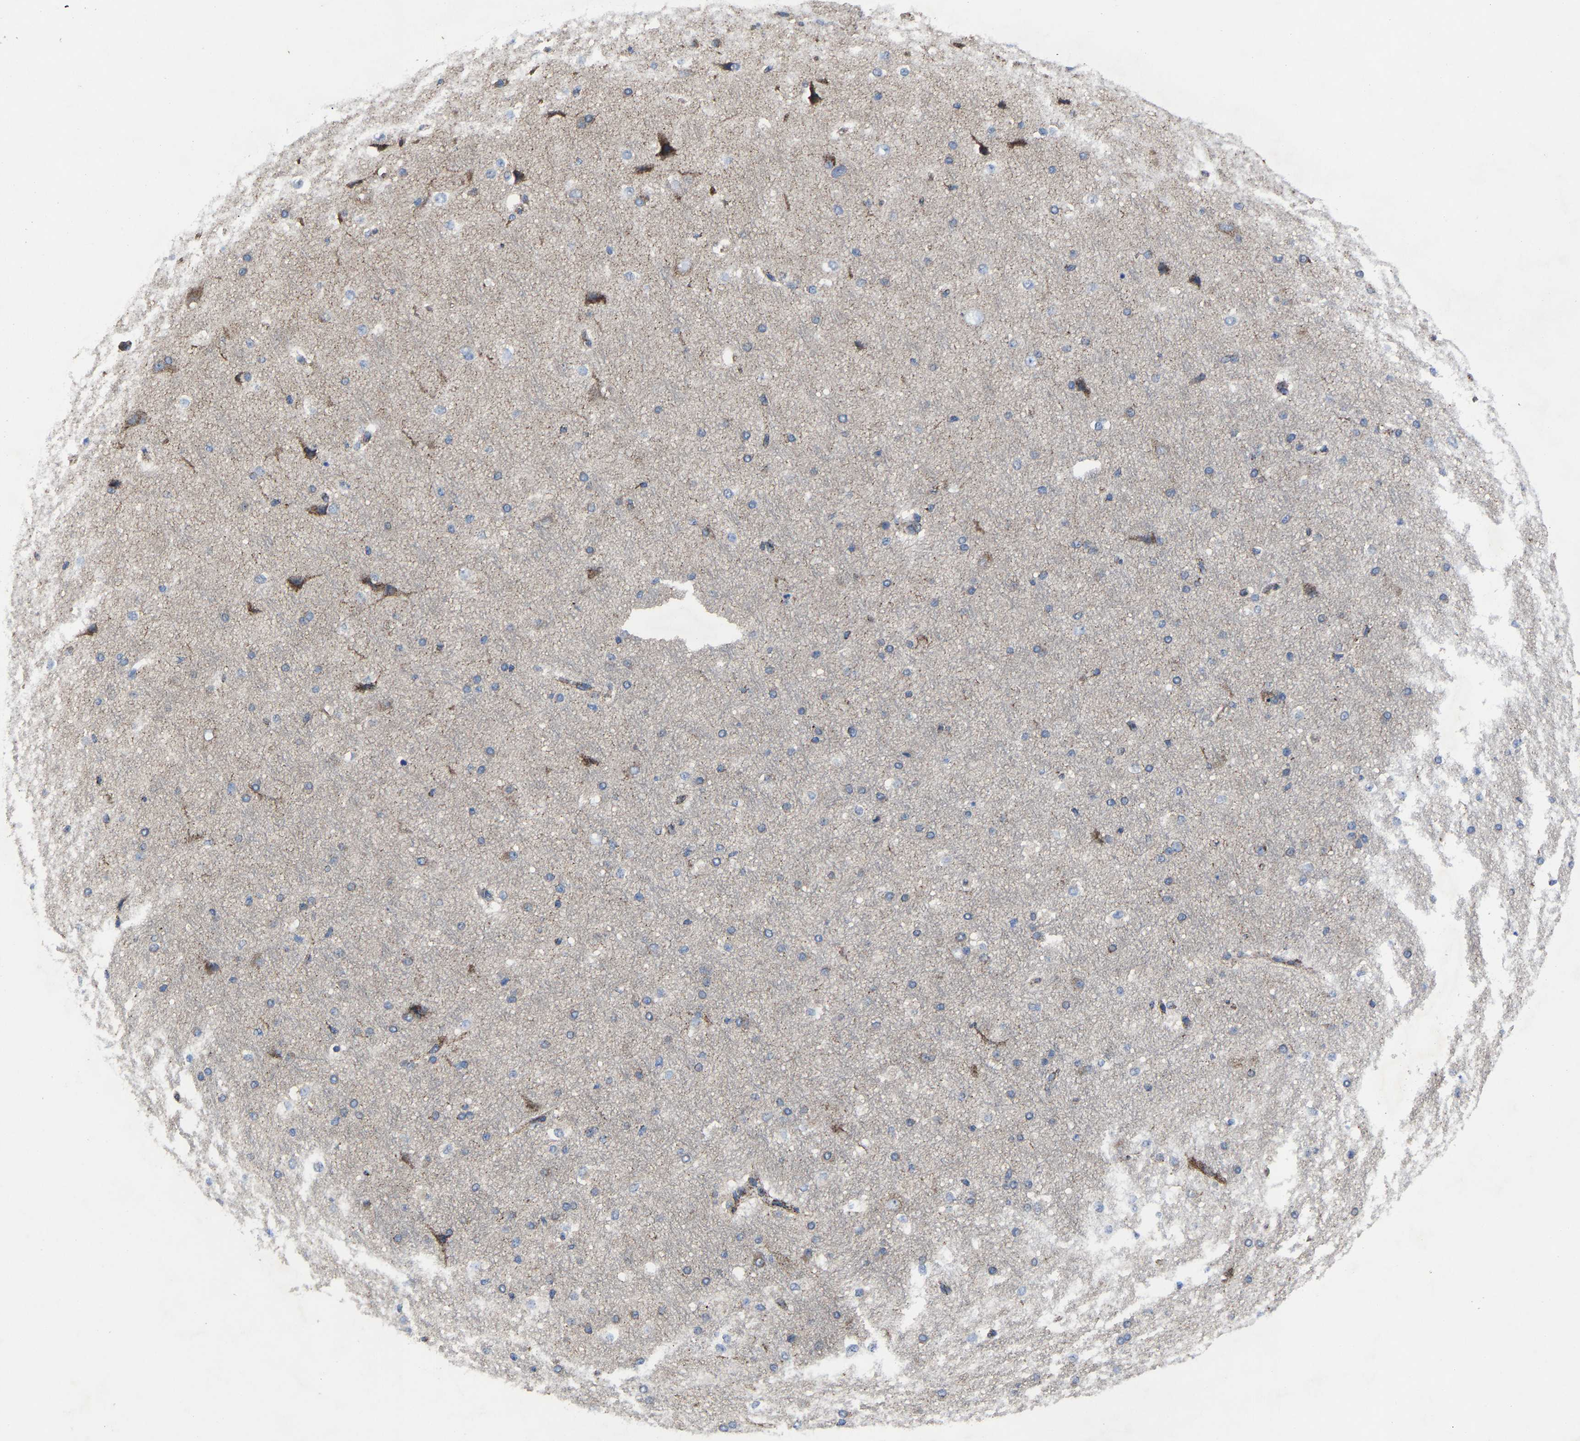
{"staining": {"intensity": "moderate", "quantity": ">75%", "location": "cytoplasmic/membranous"}, "tissue": "cerebral cortex", "cell_type": "Endothelial cells", "image_type": "normal", "snomed": [{"axis": "morphology", "description": "Normal tissue, NOS"}, {"axis": "morphology", "description": "Developmental malformation"}, {"axis": "topography", "description": "Cerebral cortex"}], "caption": "Immunohistochemical staining of unremarkable human cerebral cortex exhibits moderate cytoplasmic/membranous protein staining in approximately >75% of endothelial cells.", "gene": "NDUFV3", "patient": {"sex": "female", "age": 30}}